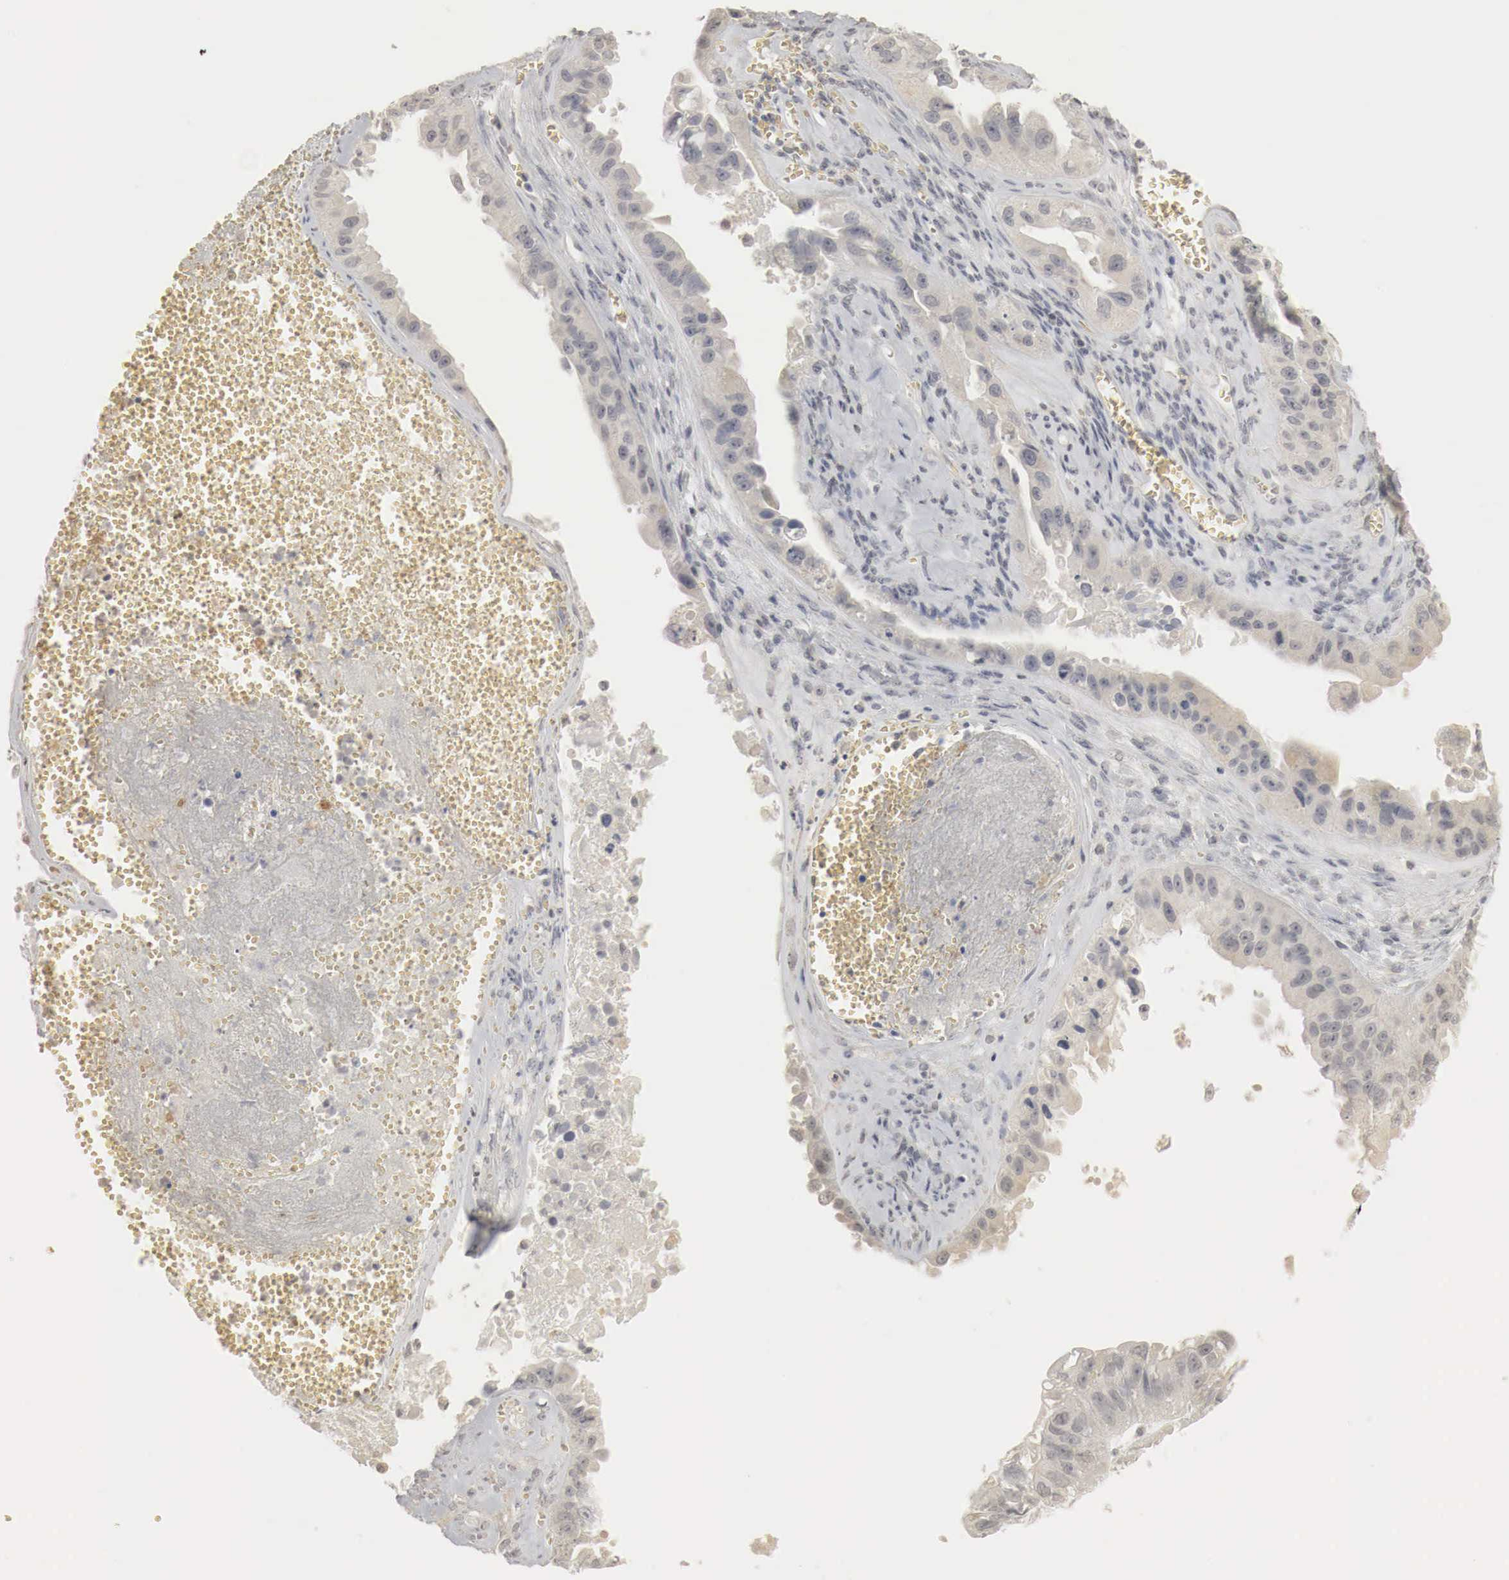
{"staining": {"intensity": "negative", "quantity": "none", "location": "none"}, "tissue": "ovarian cancer", "cell_type": "Tumor cells", "image_type": "cancer", "snomed": [{"axis": "morphology", "description": "Carcinoma, endometroid"}, {"axis": "topography", "description": "Ovary"}], "caption": "Protein analysis of ovarian cancer reveals no significant expression in tumor cells.", "gene": "ERBB4", "patient": {"sex": "female", "age": 85}}